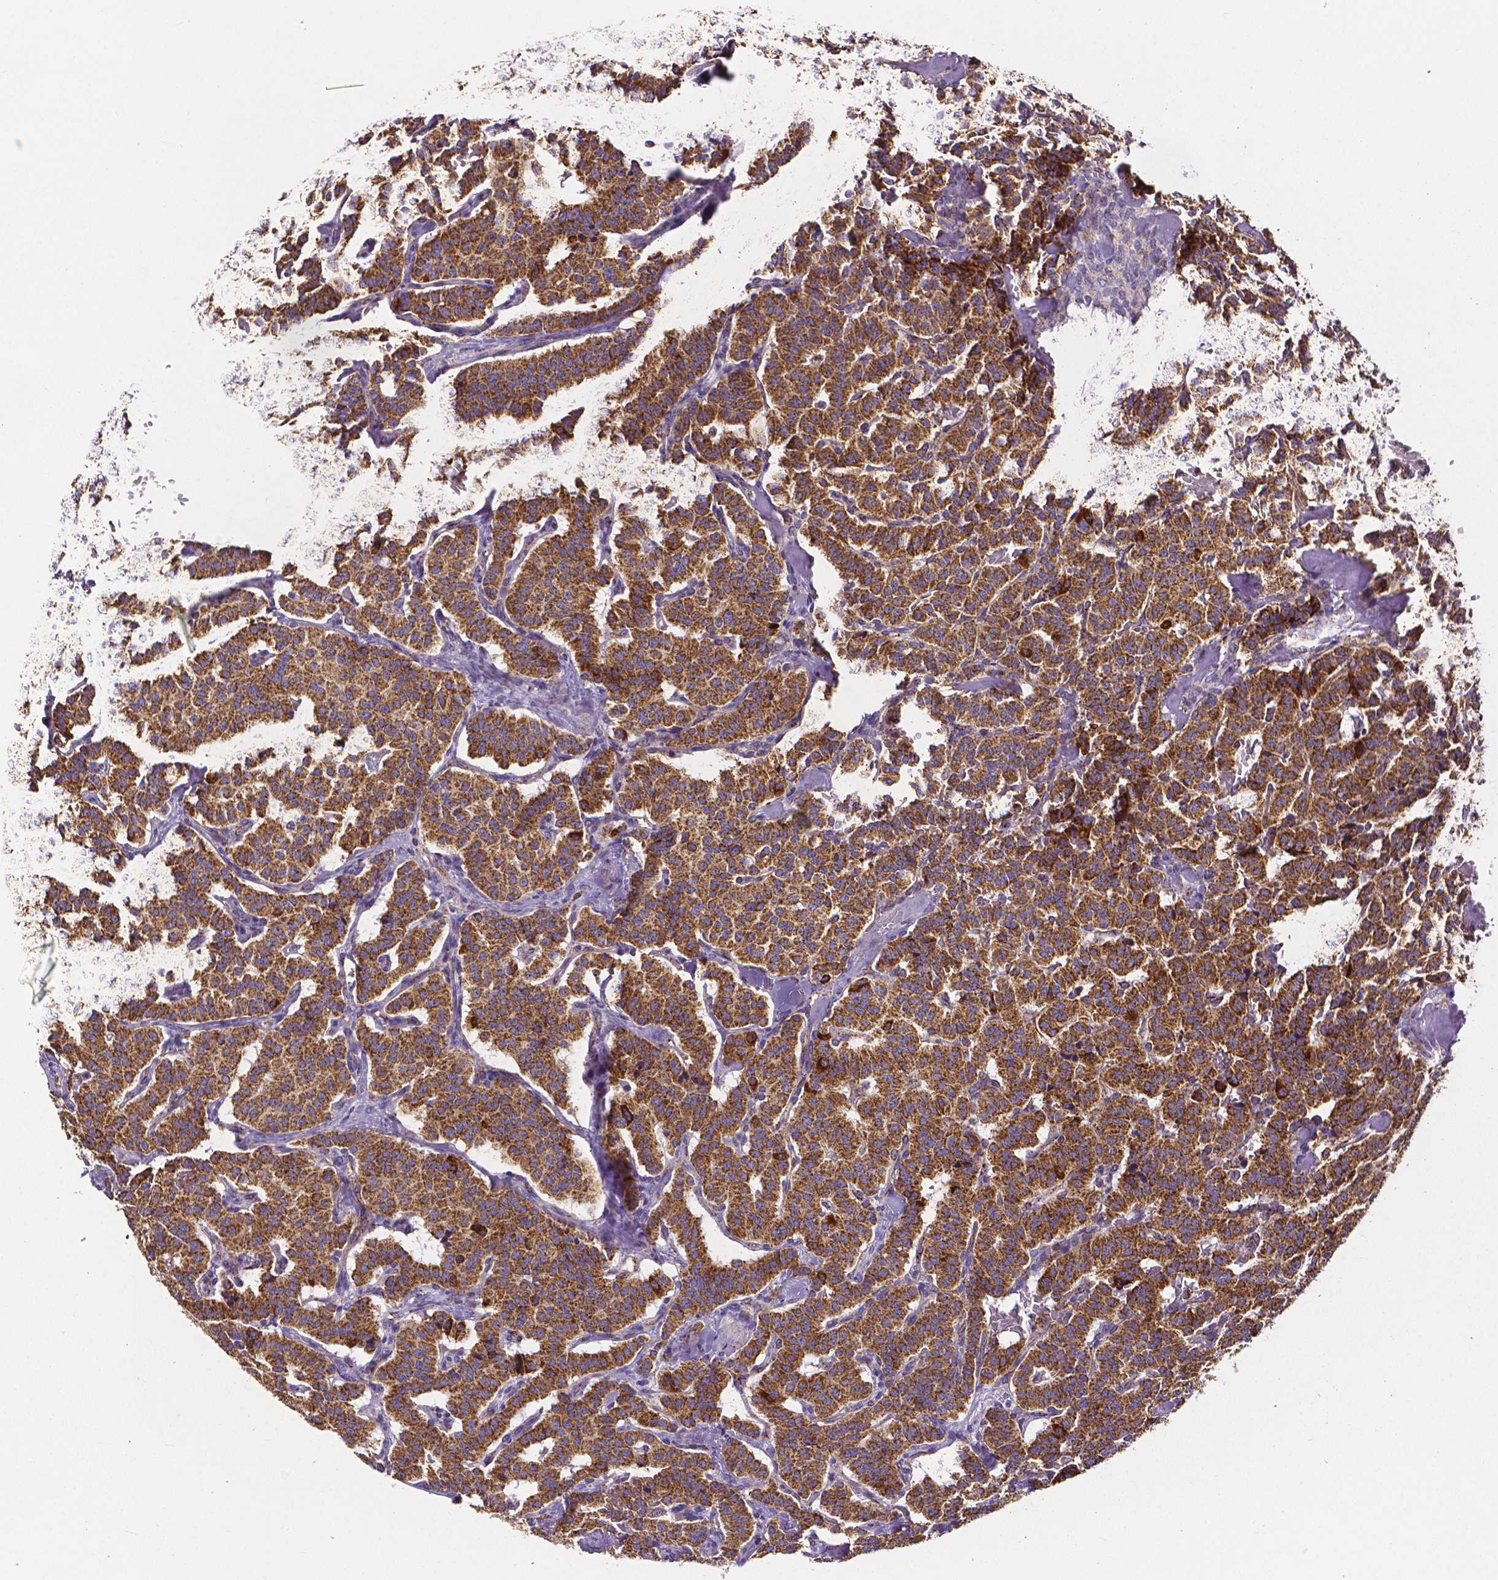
{"staining": {"intensity": "strong", "quantity": ">75%", "location": "cytoplasmic/membranous"}, "tissue": "carcinoid", "cell_type": "Tumor cells", "image_type": "cancer", "snomed": [{"axis": "morphology", "description": "Carcinoid, malignant, NOS"}, {"axis": "topography", "description": "Lung"}], "caption": "The image displays a brown stain indicating the presence of a protein in the cytoplasmic/membranous of tumor cells in carcinoid (malignant).", "gene": "MACC1", "patient": {"sex": "female", "age": 46}}